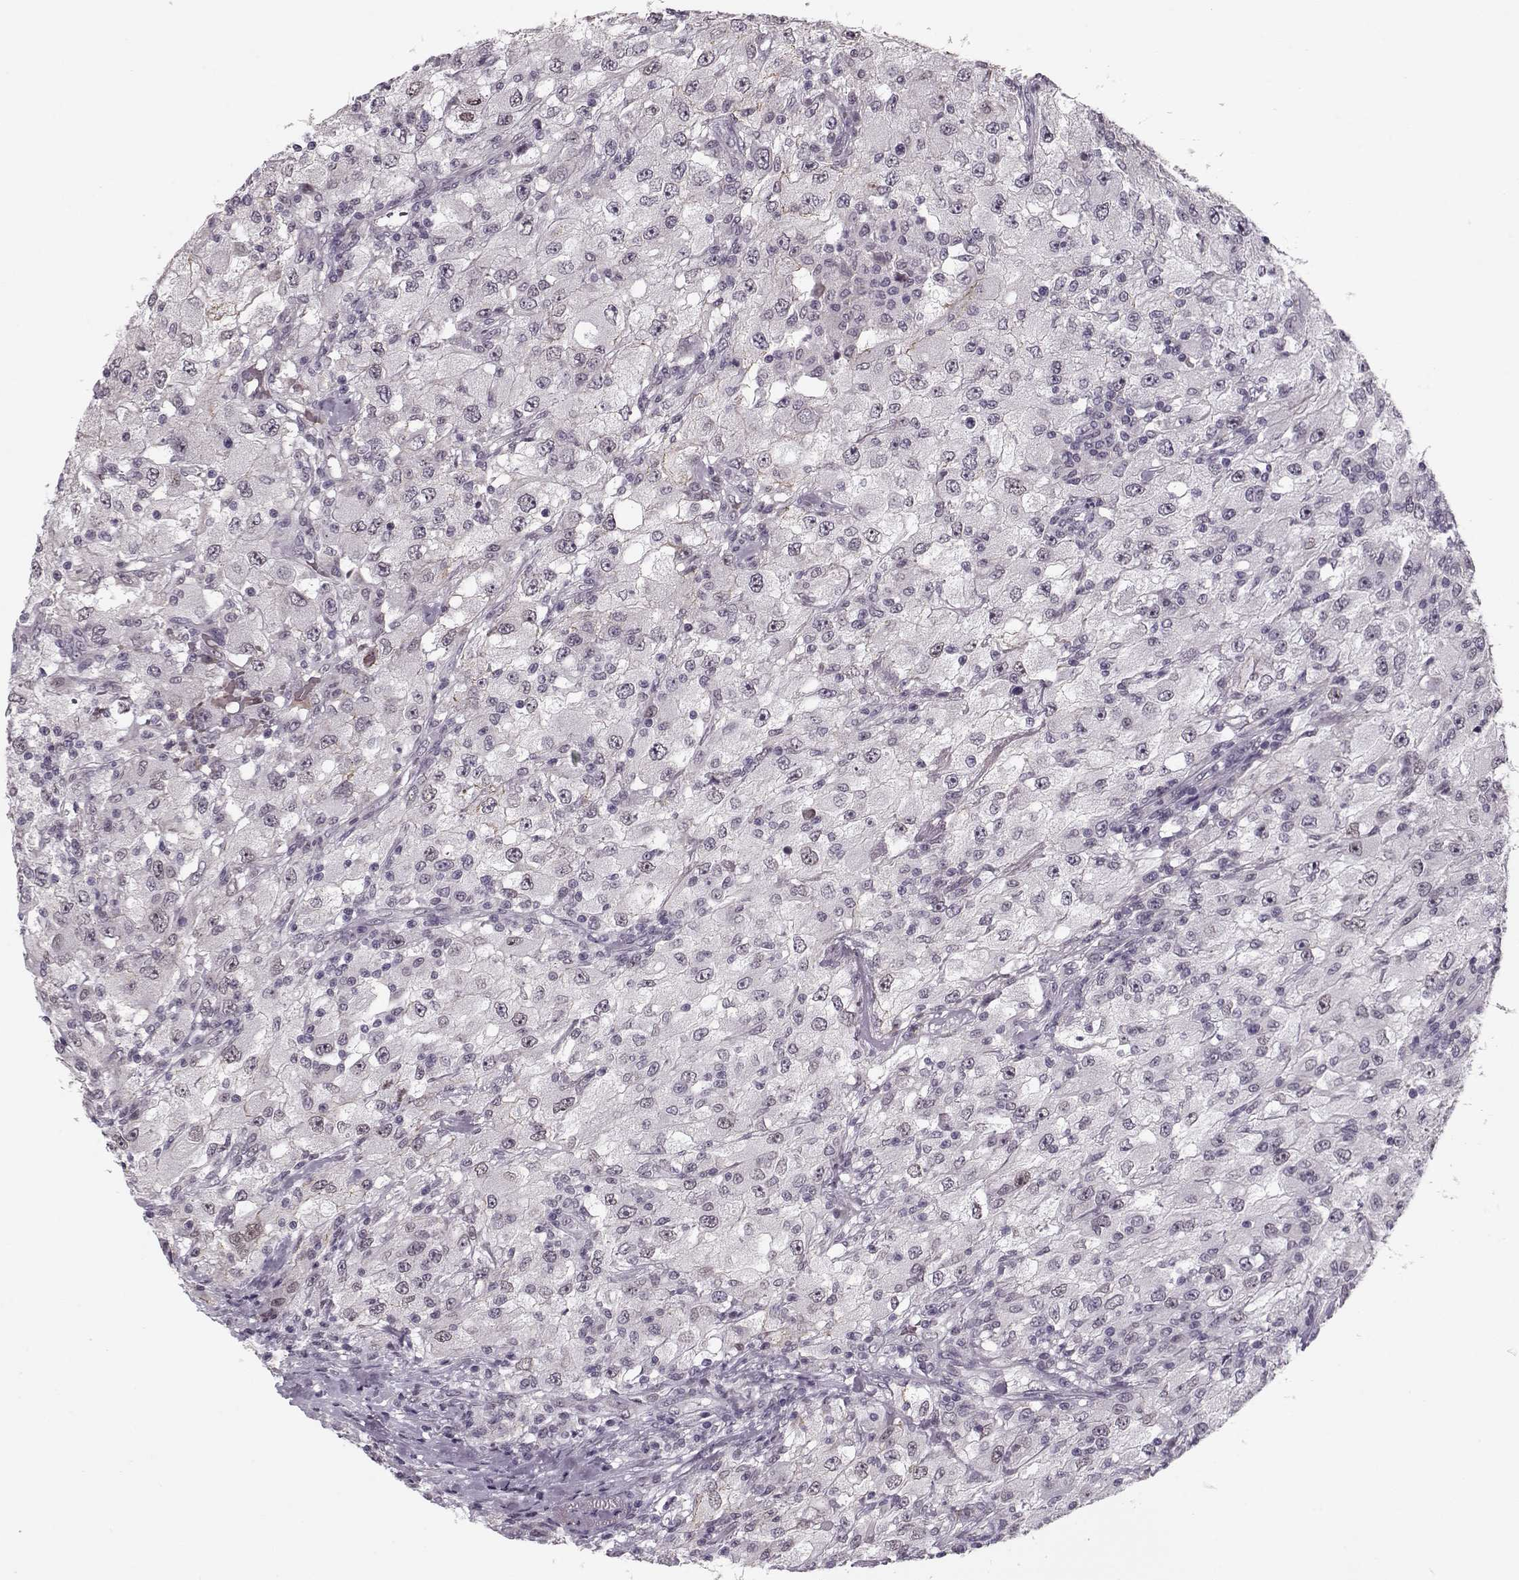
{"staining": {"intensity": "negative", "quantity": "none", "location": "none"}, "tissue": "renal cancer", "cell_type": "Tumor cells", "image_type": "cancer", "snomed": [{"axis": "morphology", "description": "Adenocarcinoma, NOS"}, {"axis": "topography", "description": "Kidney"}], "caption": "This is an immunohistochemistry (IHC) image of adenocarcinoma (renal). There is no expression in tumor cells.", "gene": "DNAI3", "patient": {"sex": "female", "age": 67}}